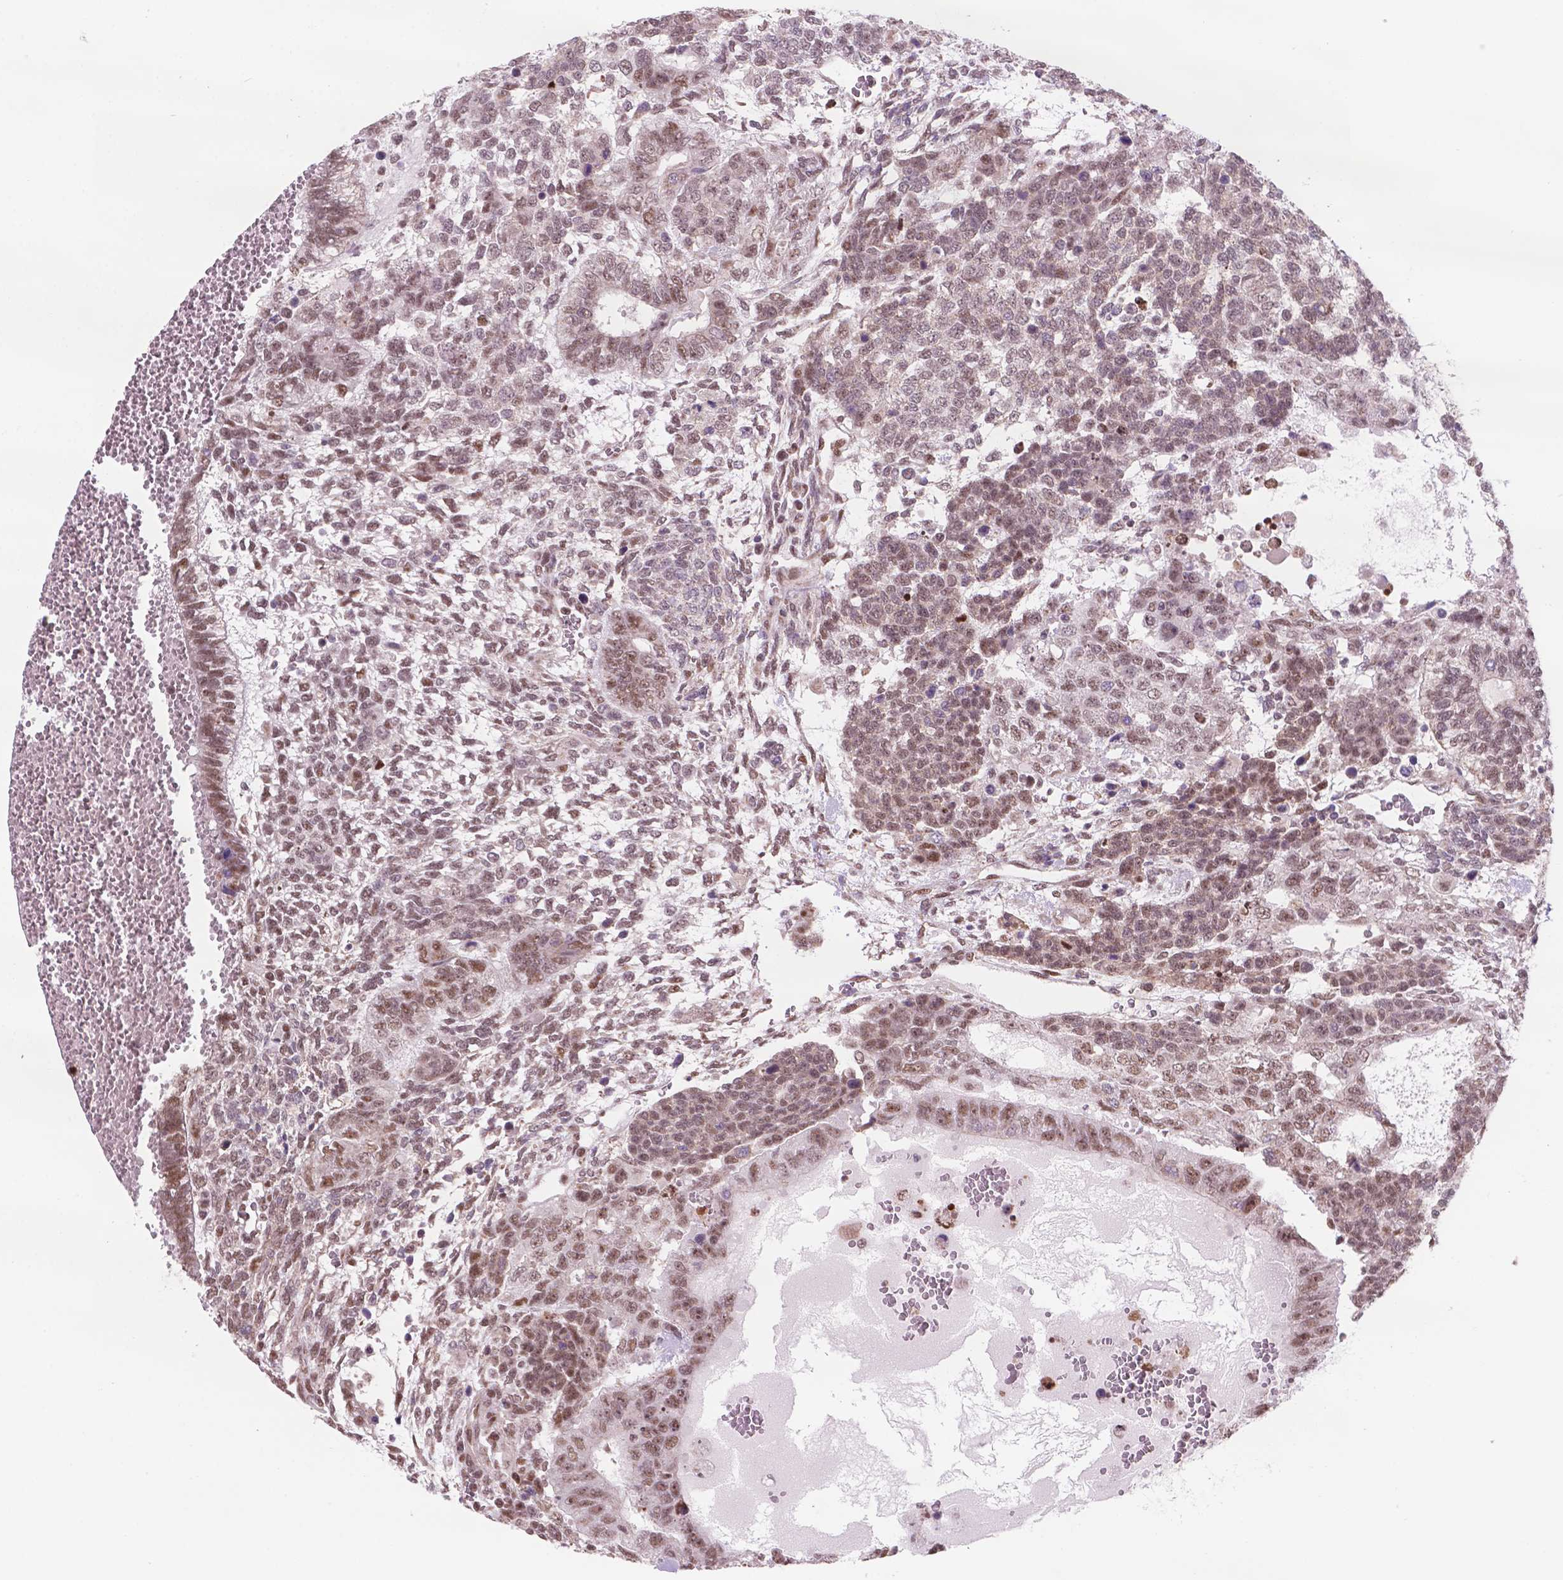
{"staining": {"intensity": "moderate", "quantity": ">75%", "location": "nuclear"}, "tissue": "testis cancer", "cell_type": "Tumor cells", "image_type": "cancer", "snomed": [{"axis": "morphology", "description": "Normal tissue, NOS"}, {"axis": "morphology", "description": "Carcinoma, Embryonal, NOS"}, {"axis": "topography", "description": "Testis"}, {"axis": "topography", "description": "Epididymis"}], "caption": "Tumor cells demonstrate medium levels of moderate nuclear positivity in about >75% of cells in human testis embryonal carcinoma. (brown staining indicates protein expression, while blue staining denotes nuclei).", "gene": "NDUFA10", "patient": {"sex": "male", "age": 23}}